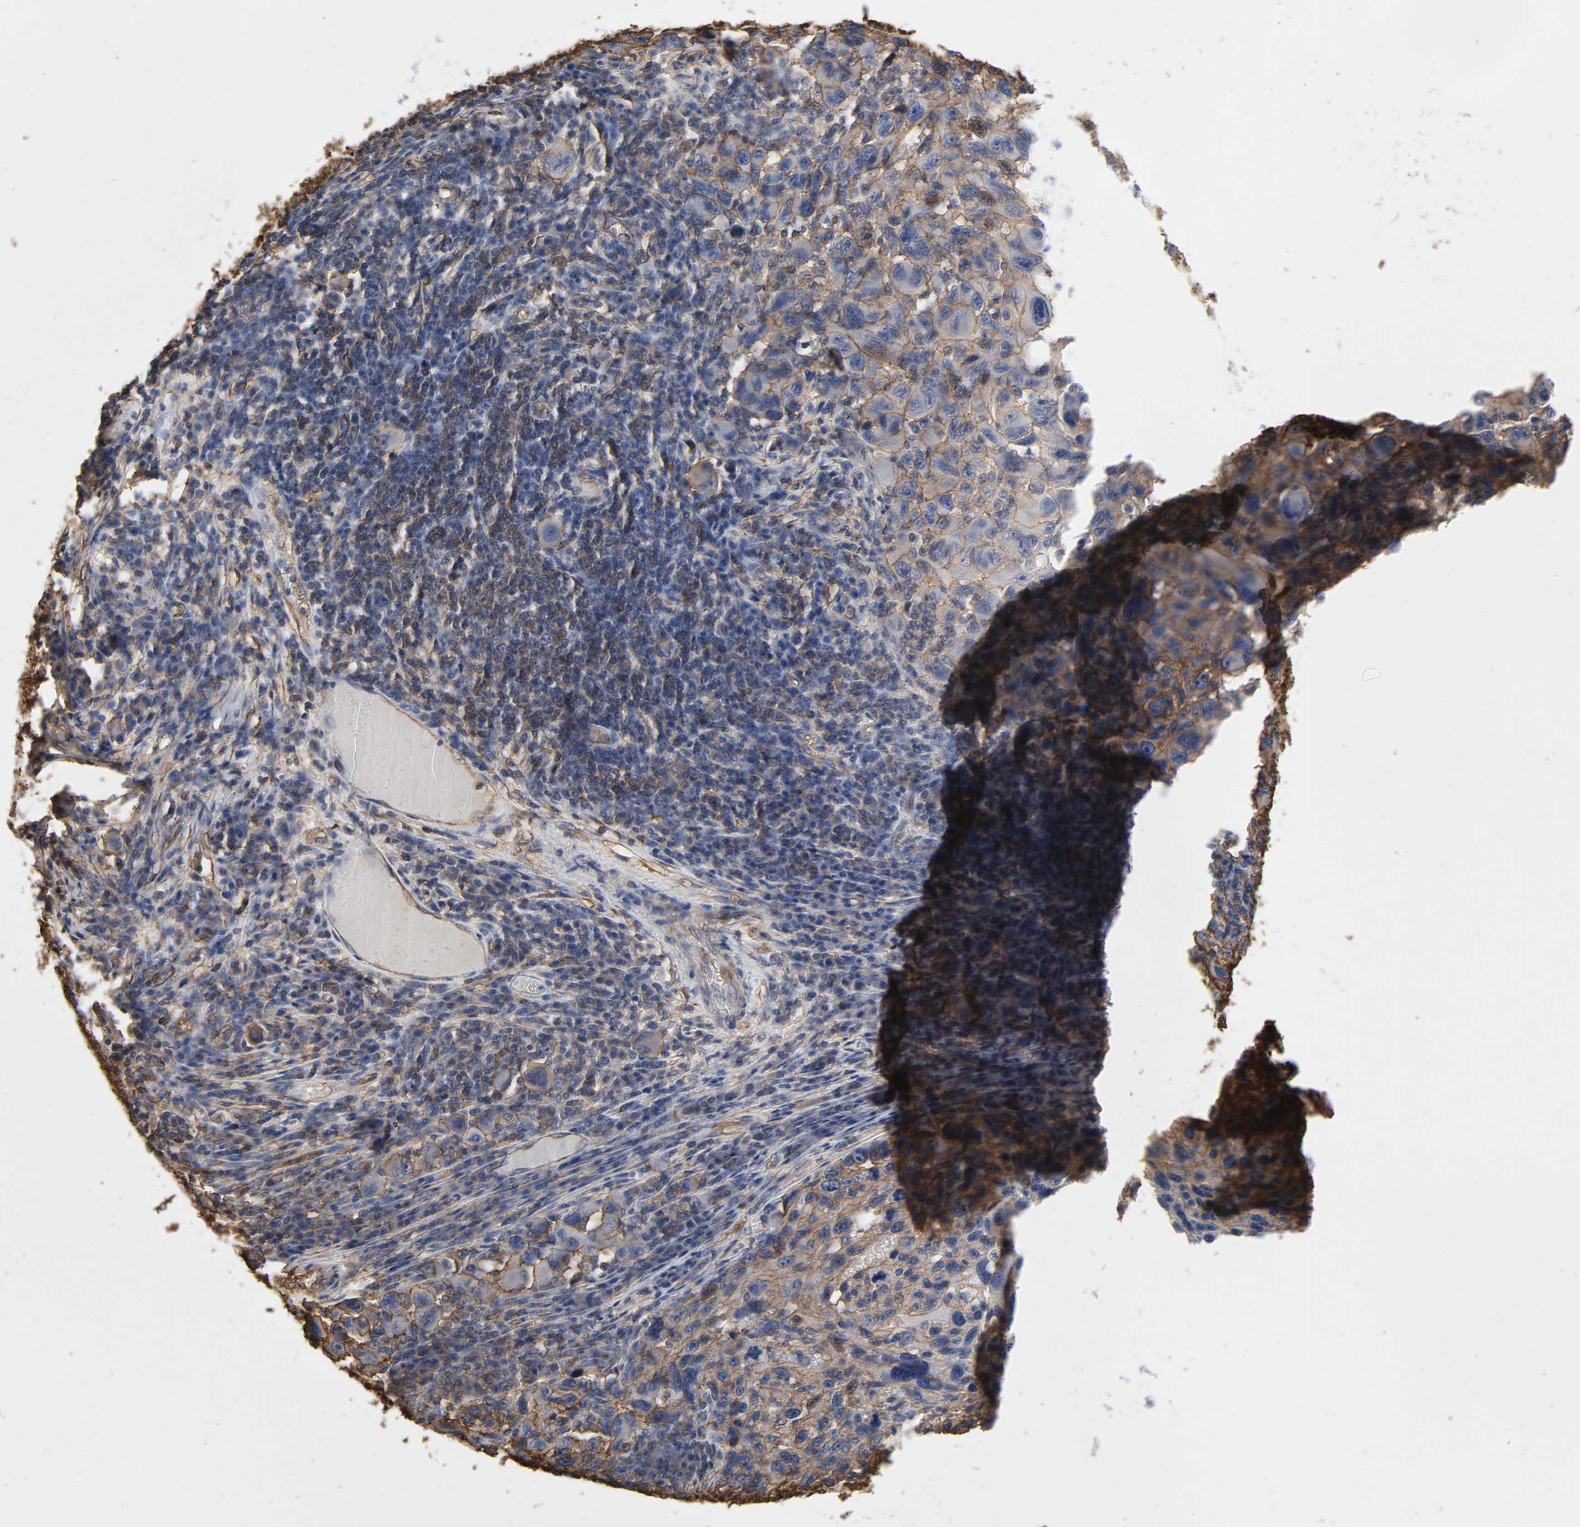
{"staining": {"intensity": "moderate", "quantity": "25%-75%", "location": "cytoplasmic/membranous,nuclear"}, "tissue": "melanoma", "cell_type": "Tumor cells", "image_type": "cancer", "snomed": [{"axis": "morphology", "description": "Malignant melanoma, NOS"}, {"axis": "topography", "description": "Skin"}], "caption": "A brown stain labels moderate cytoplasmic/membranous and nuclear expression of a protein in malignant melanoma tumor cells.", "gene": "ANXA2", "patient": {"sex": "male", "age": 53}}